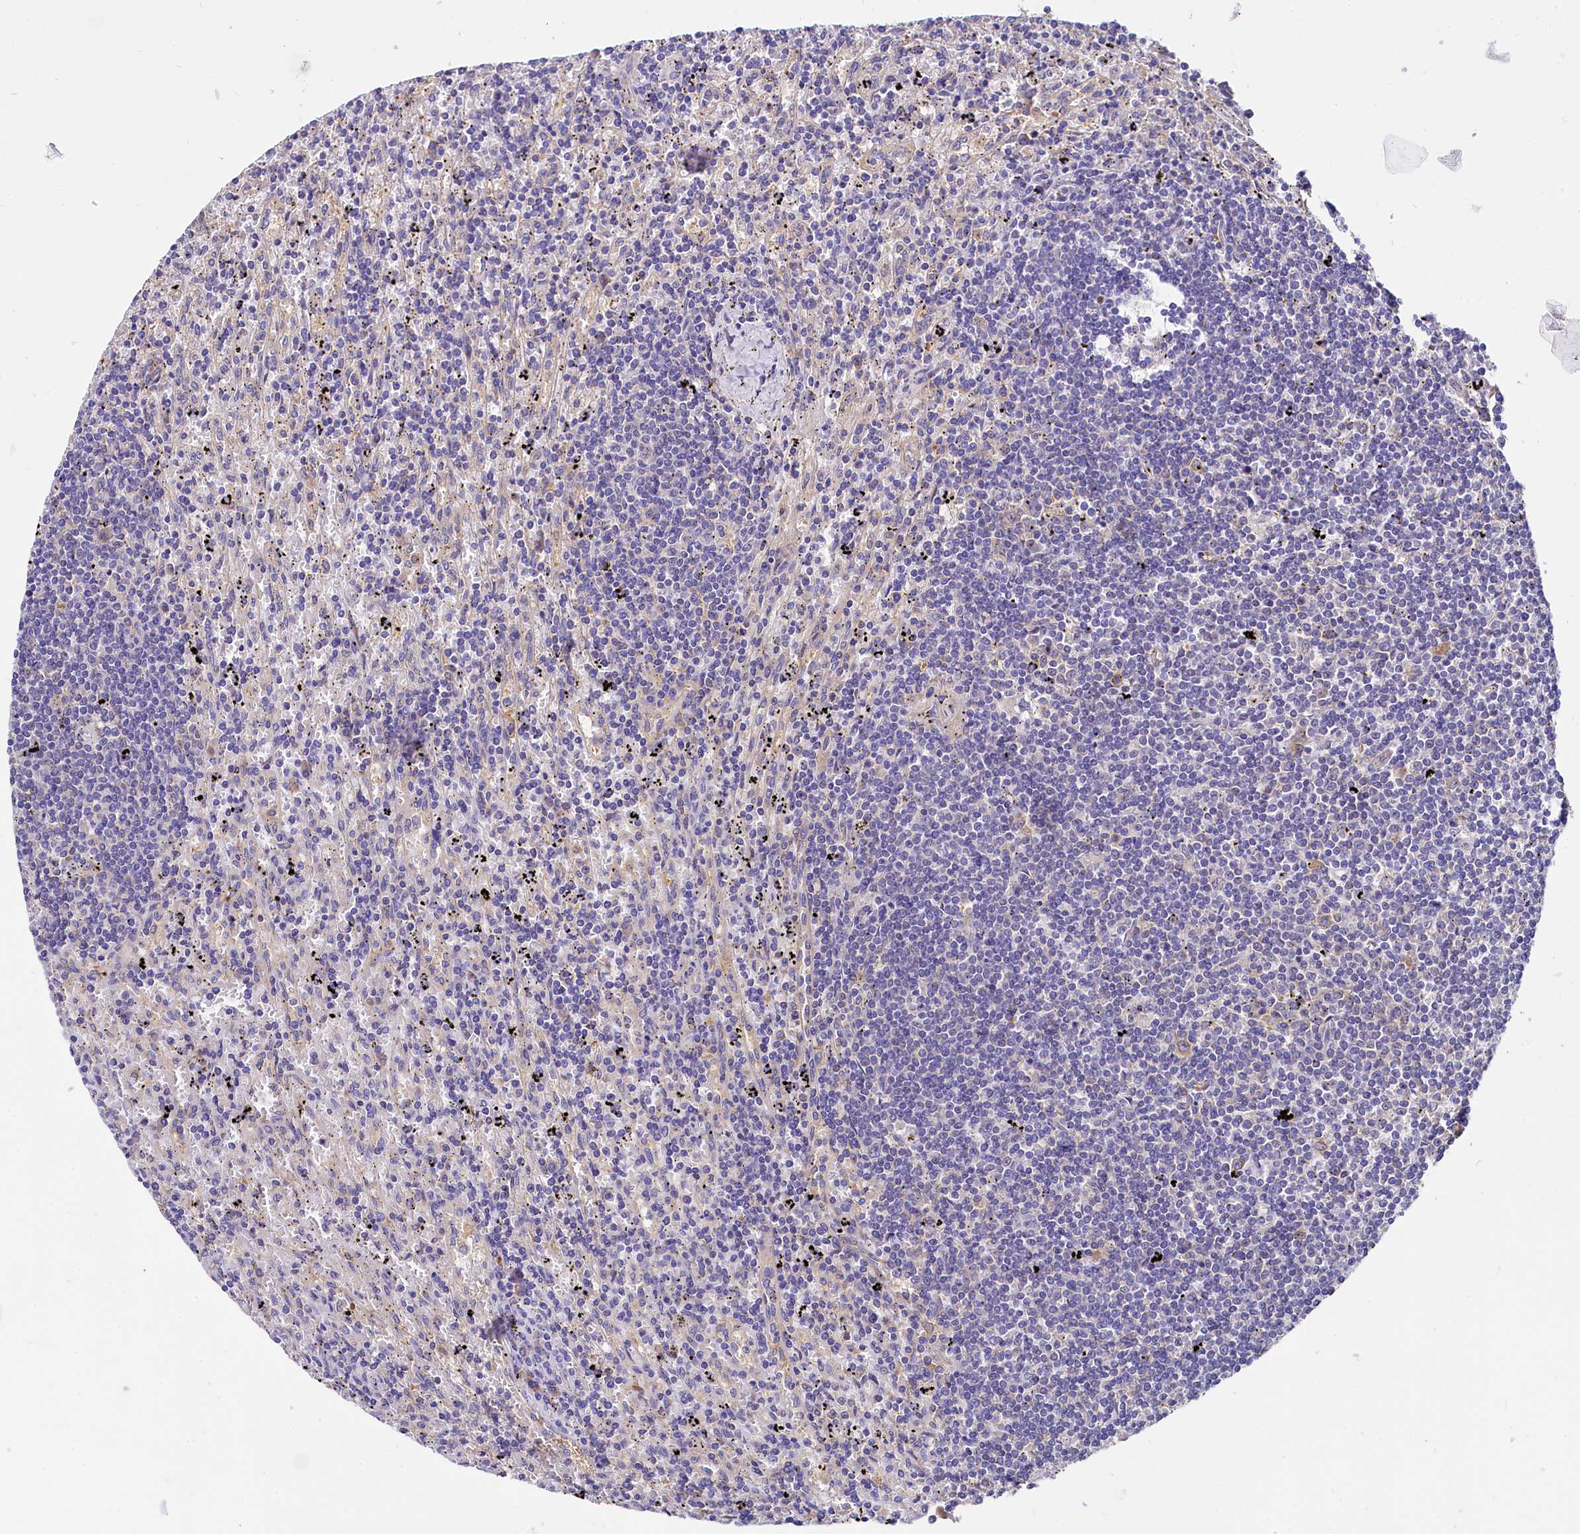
{"staining": {"intensity": "negative", "quantity": "none", "location": "none"}, "tissue": "lymphoma", "cell_type": "Tumor cells", "image_type": "cancer", "snomed": [{"axis": "morphology", "description": "Malignant lymphoma, non-Hodgkin's type, Low grade"}, {"axis": "topography", "description": "Spleen"}], "caption": "Immunohistochemical staining of low-grade malignant lymphoma, non-Hodgkin's type reveals no significant expression in tumor cells.", "gene": "QARS1", "patient": {"sex": "male", "age": 76}}